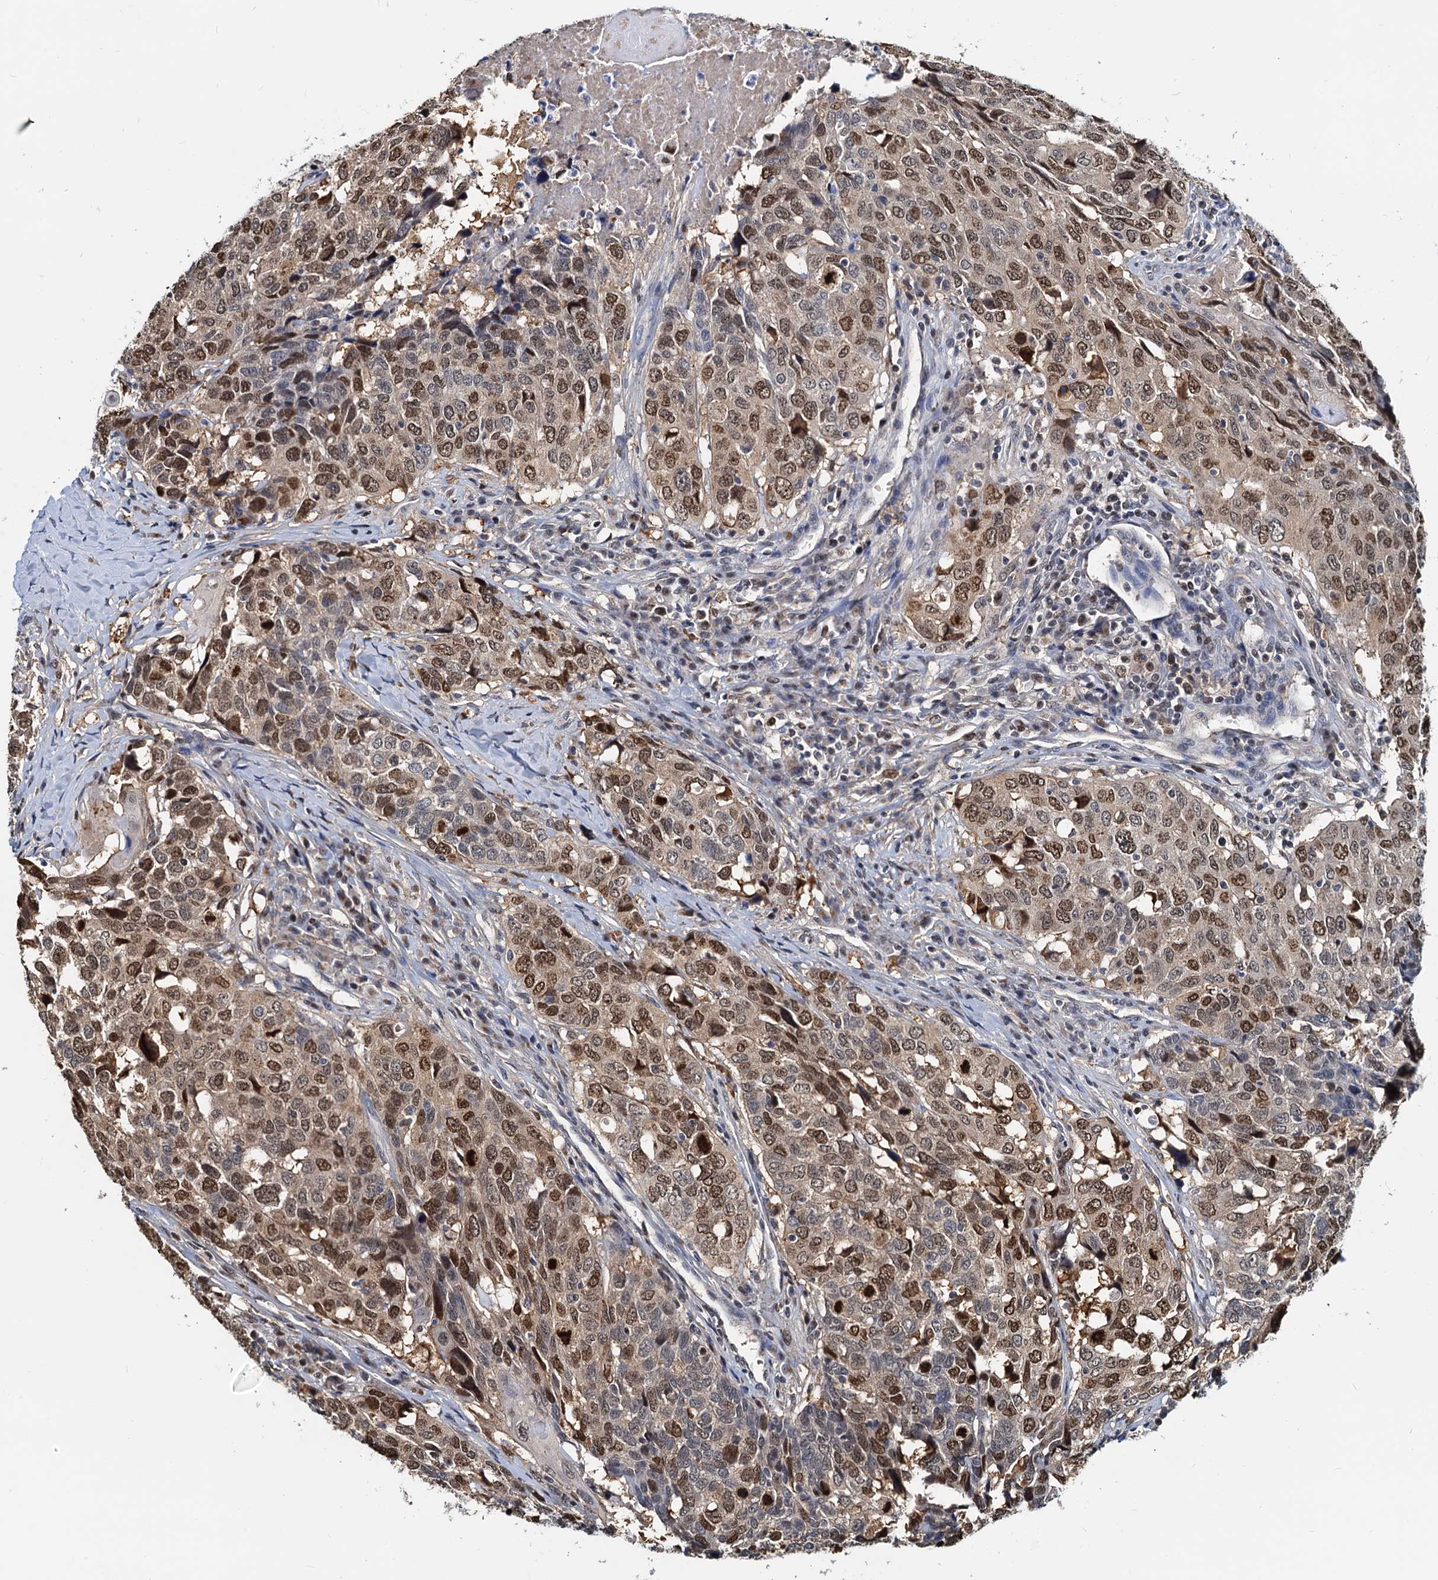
{"staining": {"intensity": "moderate", "quantity": "25%-75%", "location": "cytoplasmic/membranous,nuclear"}, "tissue": "head and neck cancer", "cell_type": "Tumor cells", "image_type": "cancer", "snomed": [{"axis": "morphology", "description": "Squamous cell carcinoma, NOS"}, {"axis": "topography", "description": "Head-Neck"}], "caption": "Squamous cell carcinoma (head and neck) stained for a protein shows moderate cytoplasmic/membranous and nuclear positivity in tumor cells.", "gene": "PTGES3", "patient": {"sex": "male", "age": 66}}